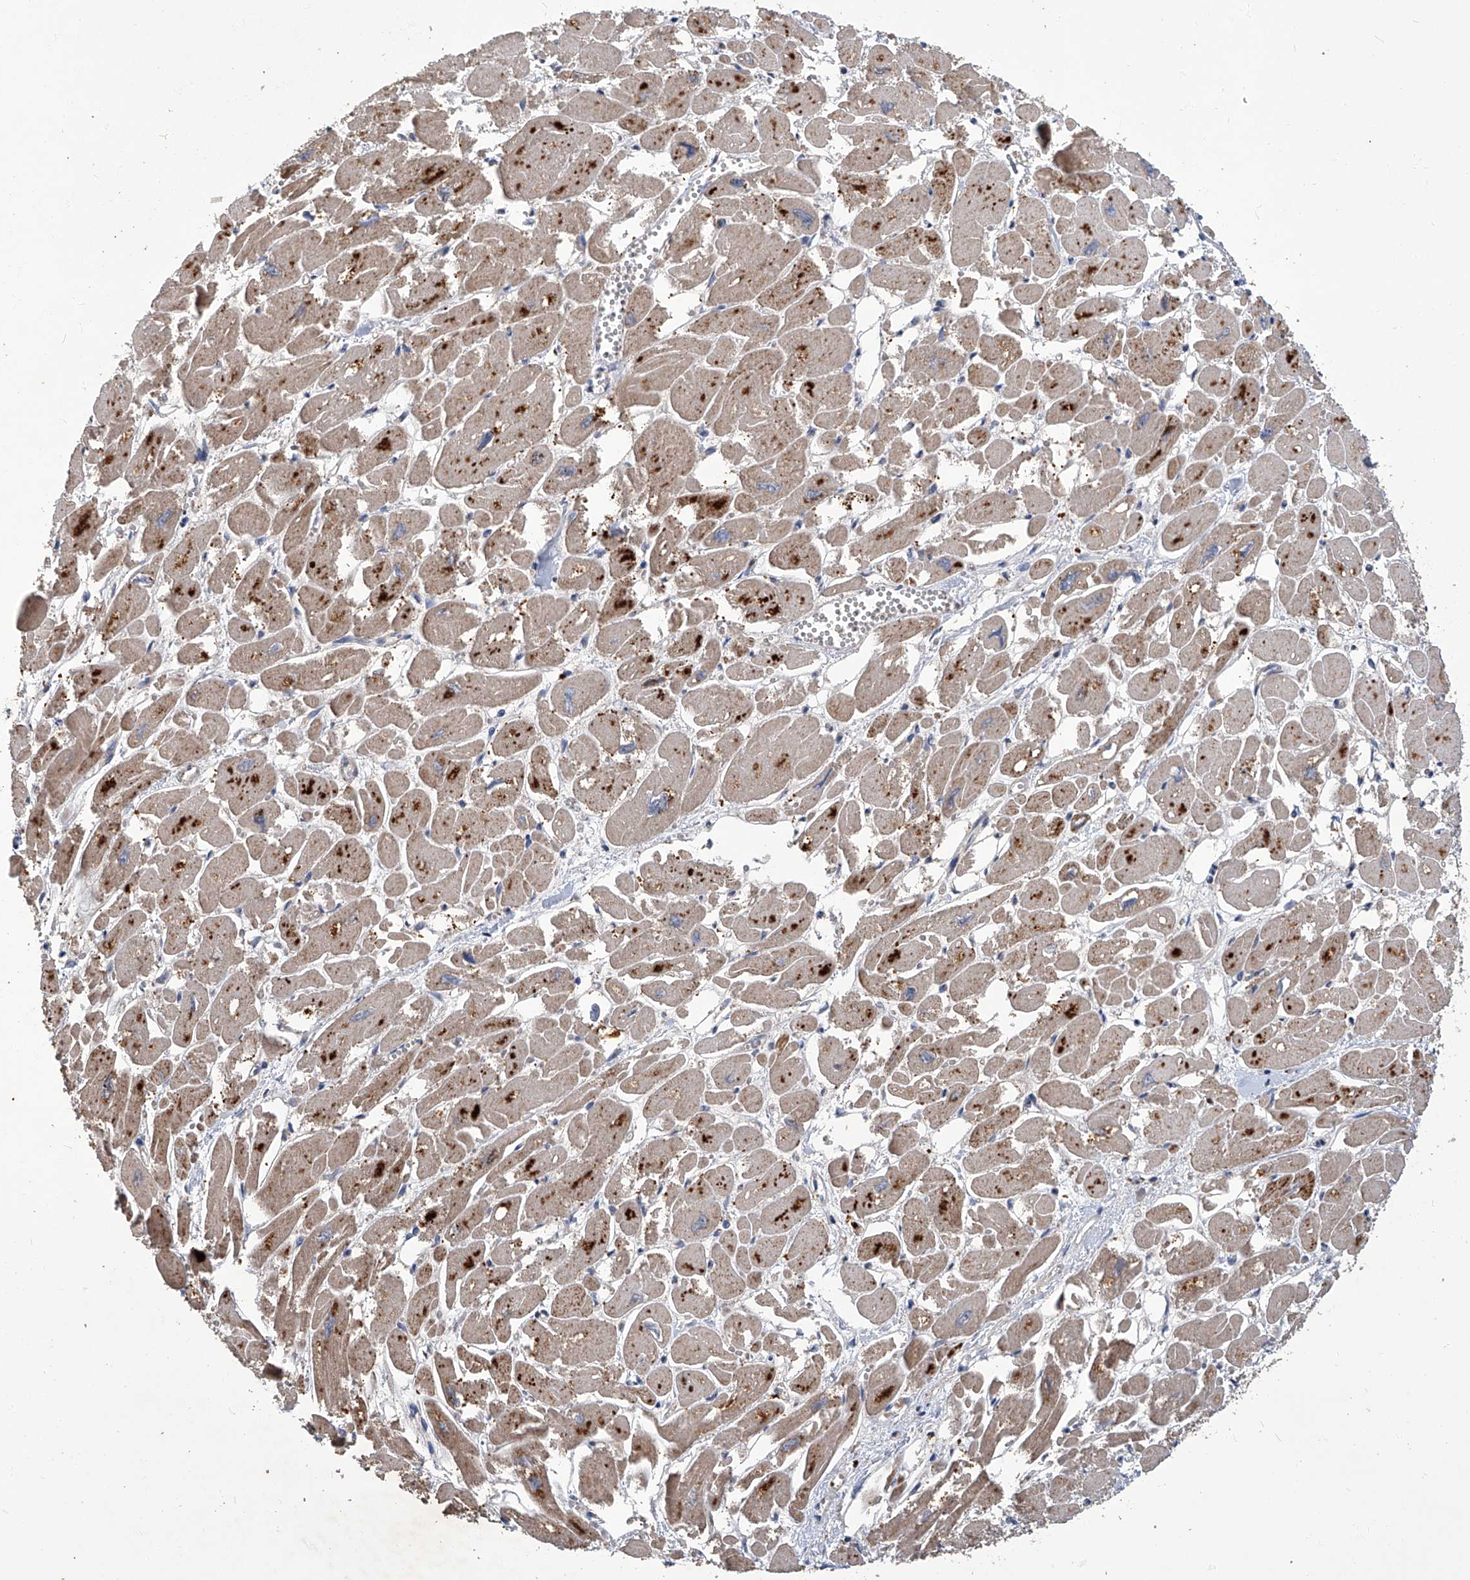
{"staining": {"intensity": "moderate", "quantity": ">75%", "location": "cytoplasmic/membranous"}, "tissue": "heart muscle", "cell_type": "Cardiomyocytes", "image_type": "normal", "snomed": [{"axis": "morphology", "description": "Normal tissue, NOS"}, {"axis": "topography", "description": "Heart"}], "caption": "Immunohistochemistry (IHC) micrograph of unremarkable heart muscle stained for a protein (brown), which shows medium levels of moderate cytoplasmic/membranous expression in about >75% of cardiomyocytes.", "gene": "TNFRSF13B", "patient": {"sex": "male", "age": 54}}